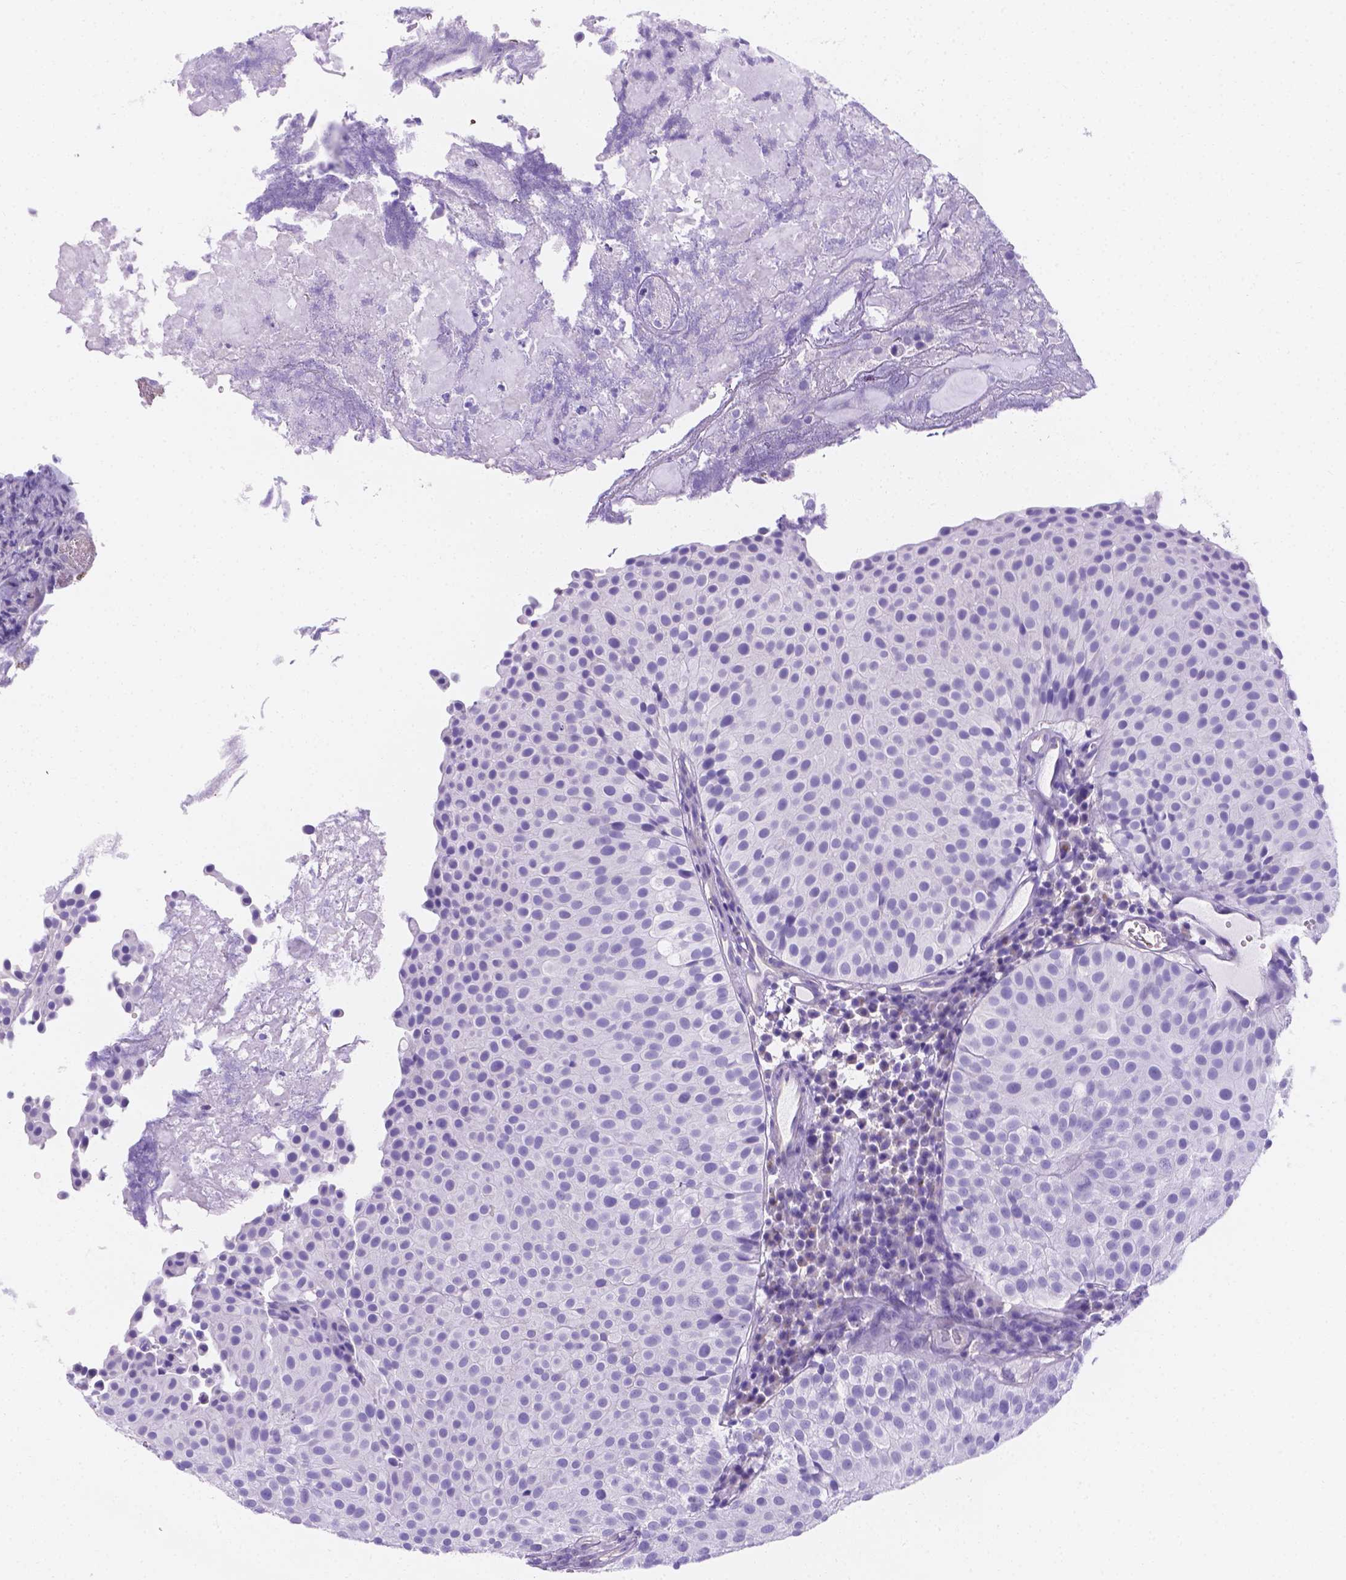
{"staining": {"intensity": "weak", "quantity": "<25%", "location": "cytoplasmic/membranous"}, "tissue": "urothelial cancer", "cell_type": "Tumor cells", "image_type": "cancer", "snomed": [{"axis": "morphology", "description": "Urothelial carcinoma, Low grade"}, {"axis": "topography", "description": "Urinary bladder"}], "caption": "An immunohistochemistry (IHC) photomicrograph of low-grade urothelial carcinoma is shown. There is no staining in tumor cells of low-grade urothelial carcinoma. (DAB immunohistochemistry (IHC) visualized using brightfield microscopy, high magnification).", "gene": "SLC40A1", "patient": {"sex": "female", "age": 87}}